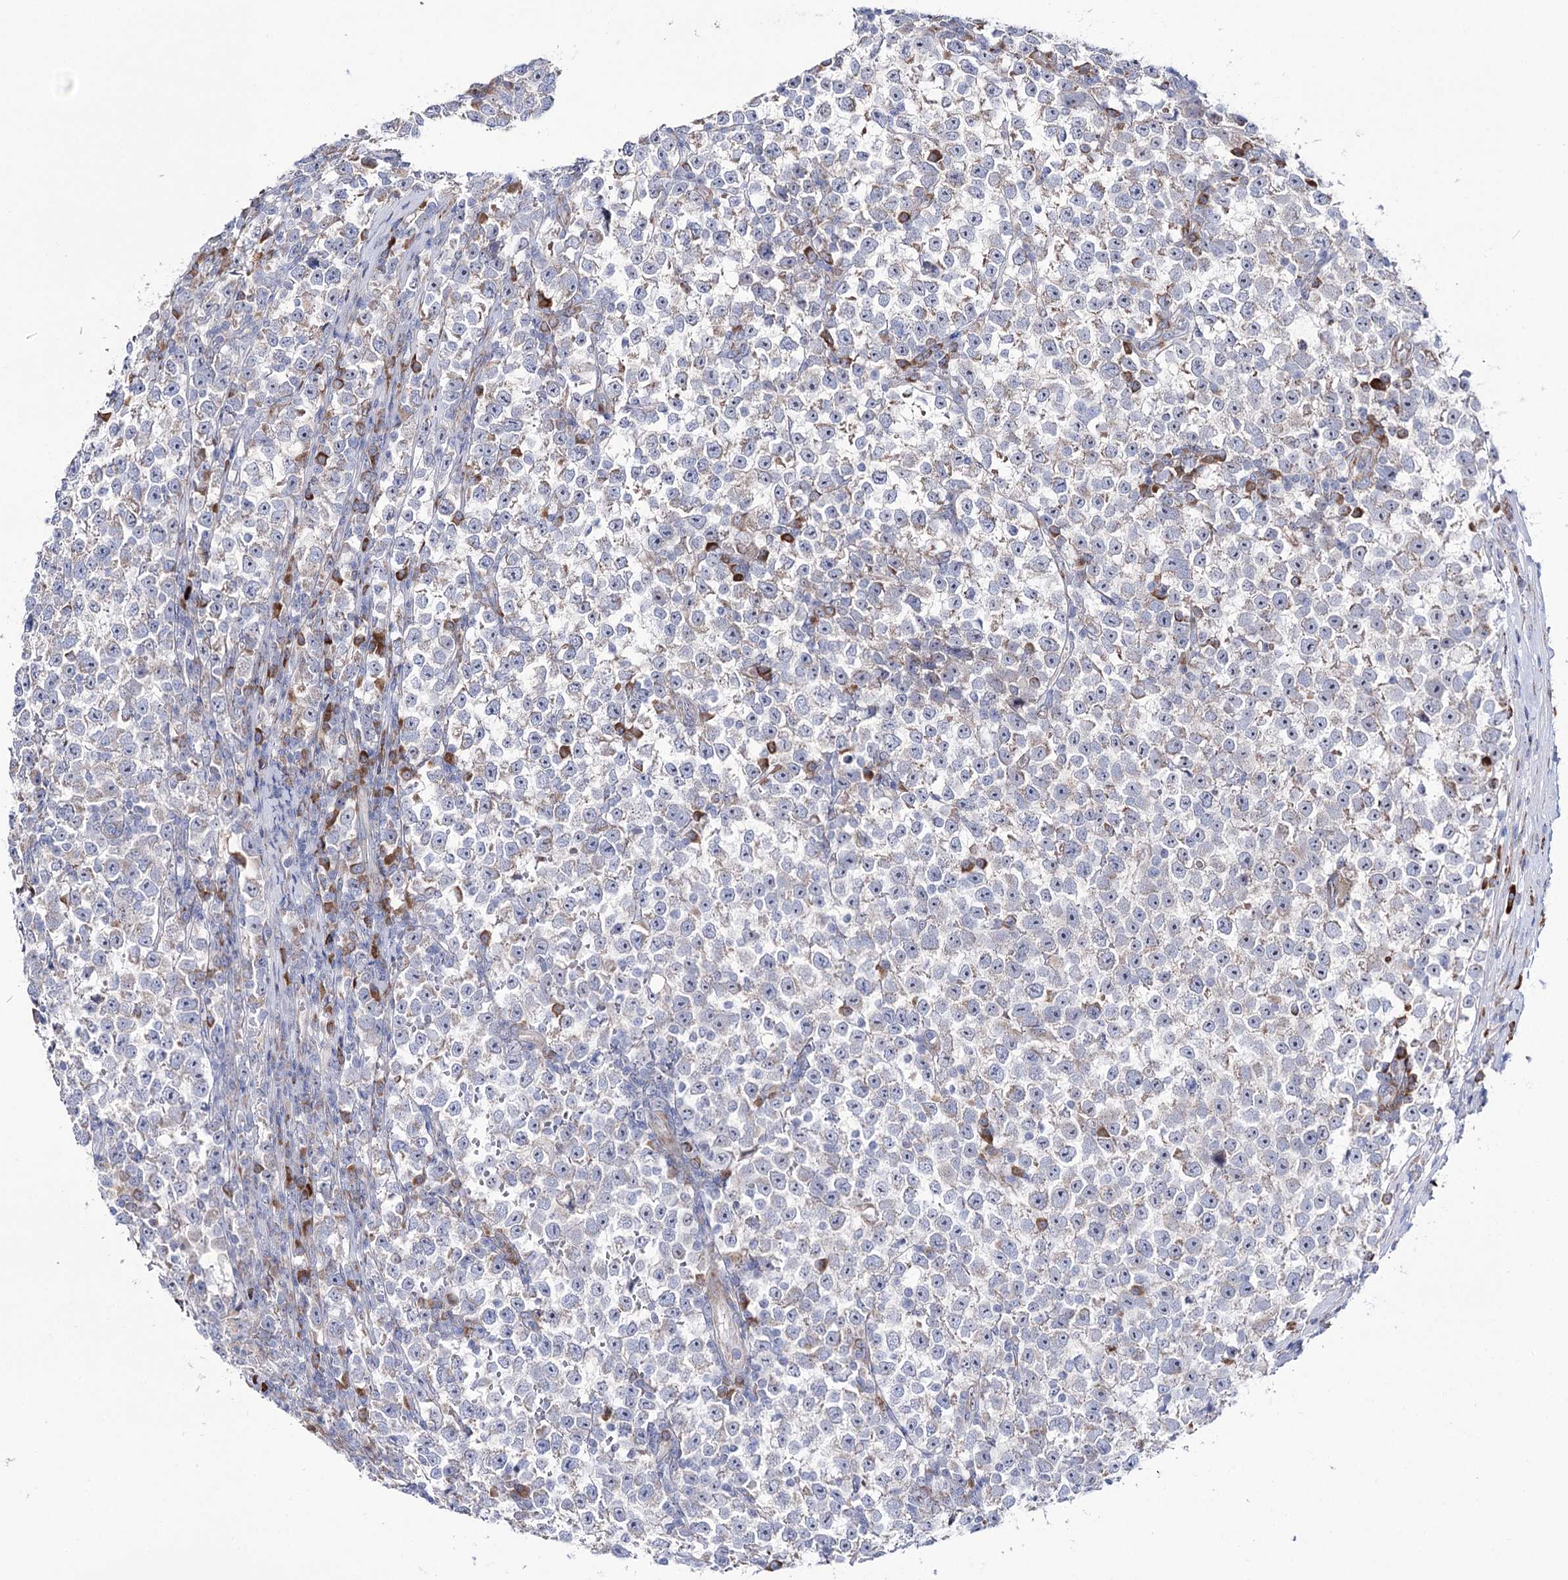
{"staining": {"intensity": "negative", "quantity": "none", "location": "none"}, "tissue": "testis cancer", "cell_type": "Tumor cells", "image_type": "cancer", "snomed": [{"axis": "morphology", "description": "Normal tissue, NOS"}, {"axis": "morphology", "description": "Seminoma, NOS"}, {"axis": "topography", "description": "Testis"}], "caption": "IHC image of human seminoma (testis) stained for a protein (brown), which demonstrates no positivity in tumor cells.", "gene": "METTL5", "patient": {"sex": "male", "age": 43}}